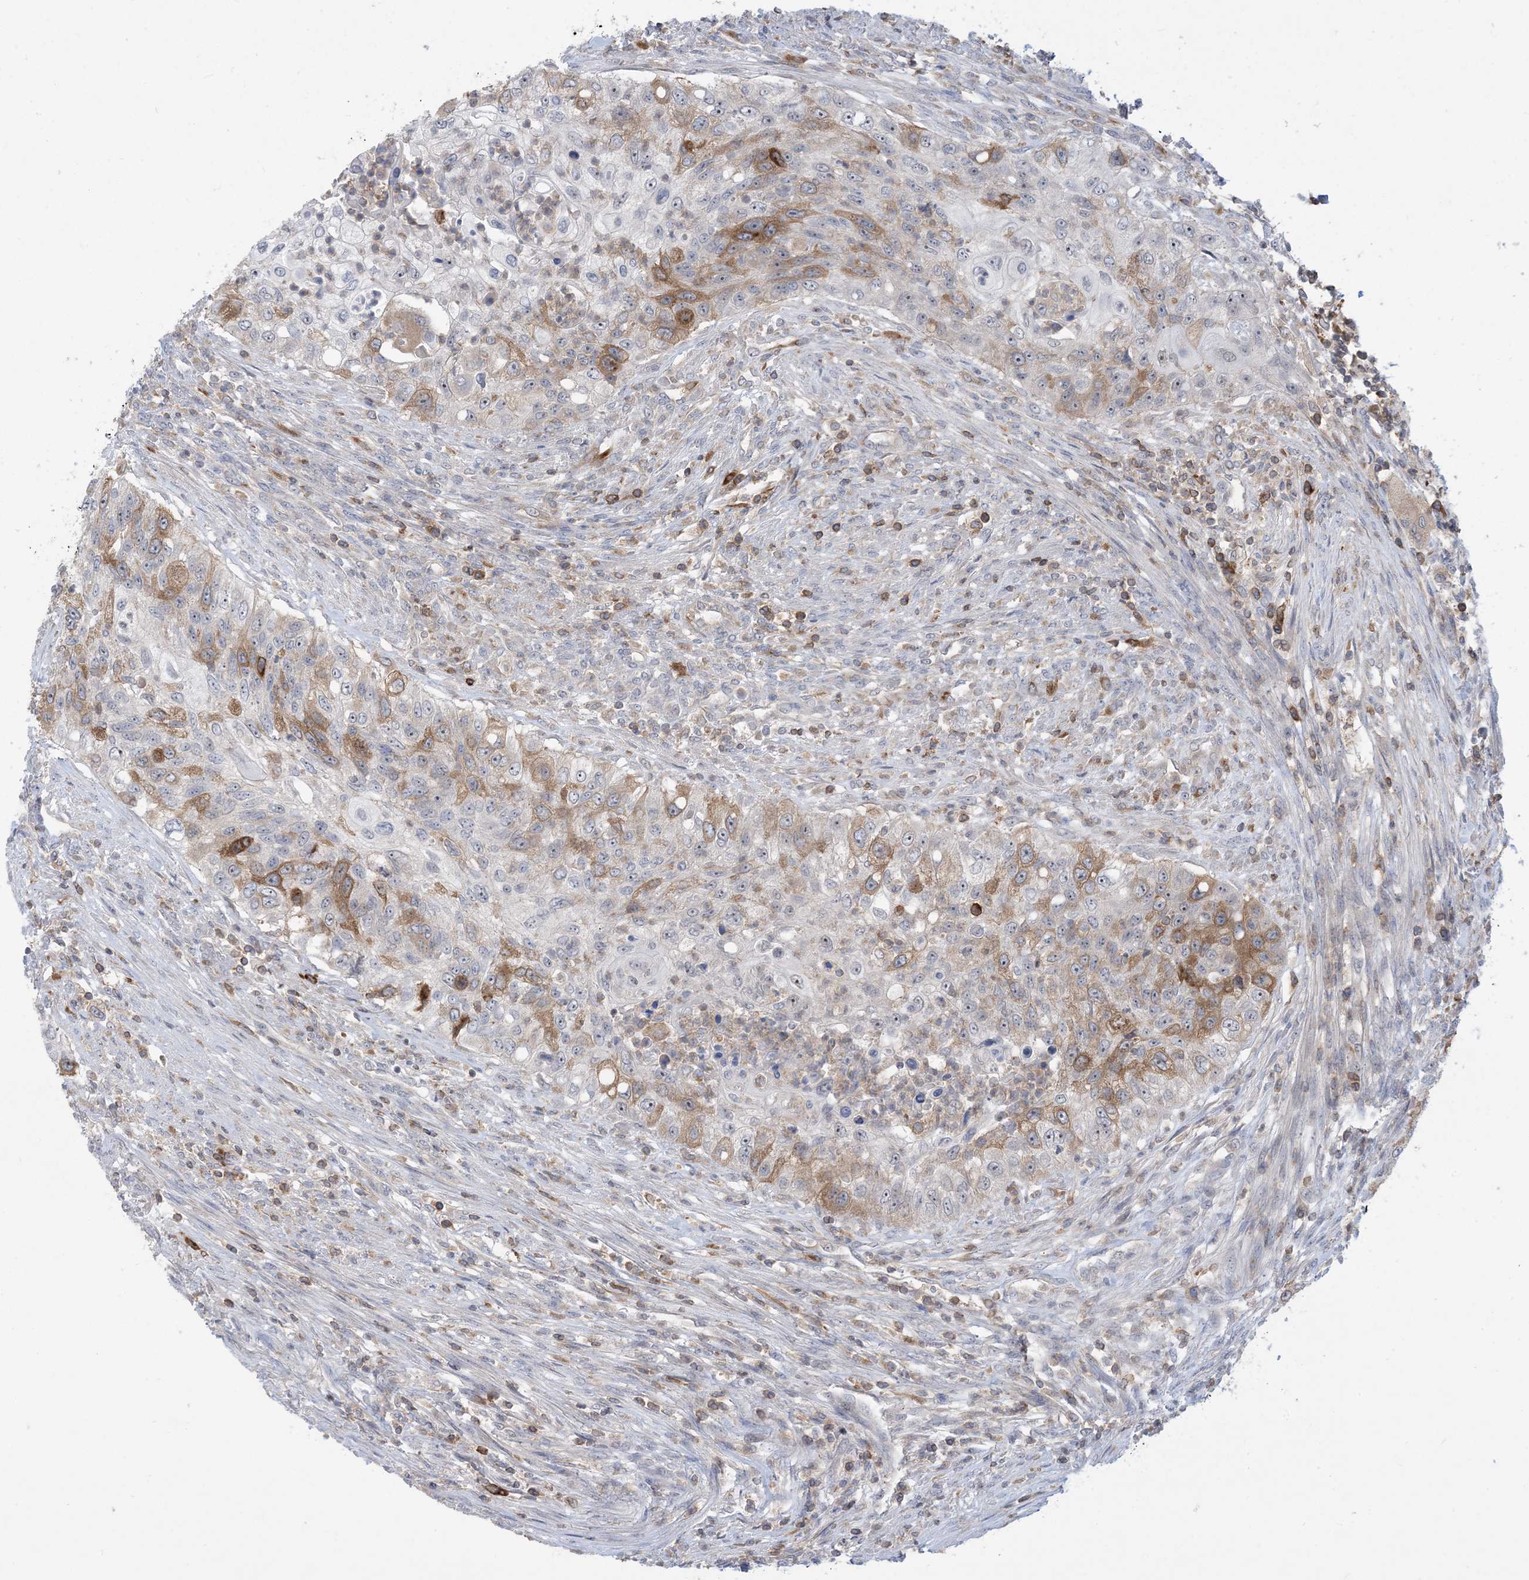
{"staining": {"intensity": "moderate", "quantity": "<25%", "location": "cytoplasmic/membranous"}, "tissue": "urothelial cancer", "cell_type": "Tumor cells", "image_type": "cancer", "snomed": [{"axis": "morphology", "description": "Urothelial carcinoma, High grade"}, {"axis": "topography", "description": "Urinary bladder"}], "caption": "Immunohistochemical staining of human urothelial cancer shows moderate cytoplasmic/membranous protein expression in approximately <25% of tumor cells. The protein is shown in brown color, while the nuclei are stained blue.", "gene": "AOC1", "patient": {"sex": "female", "age": 60}}